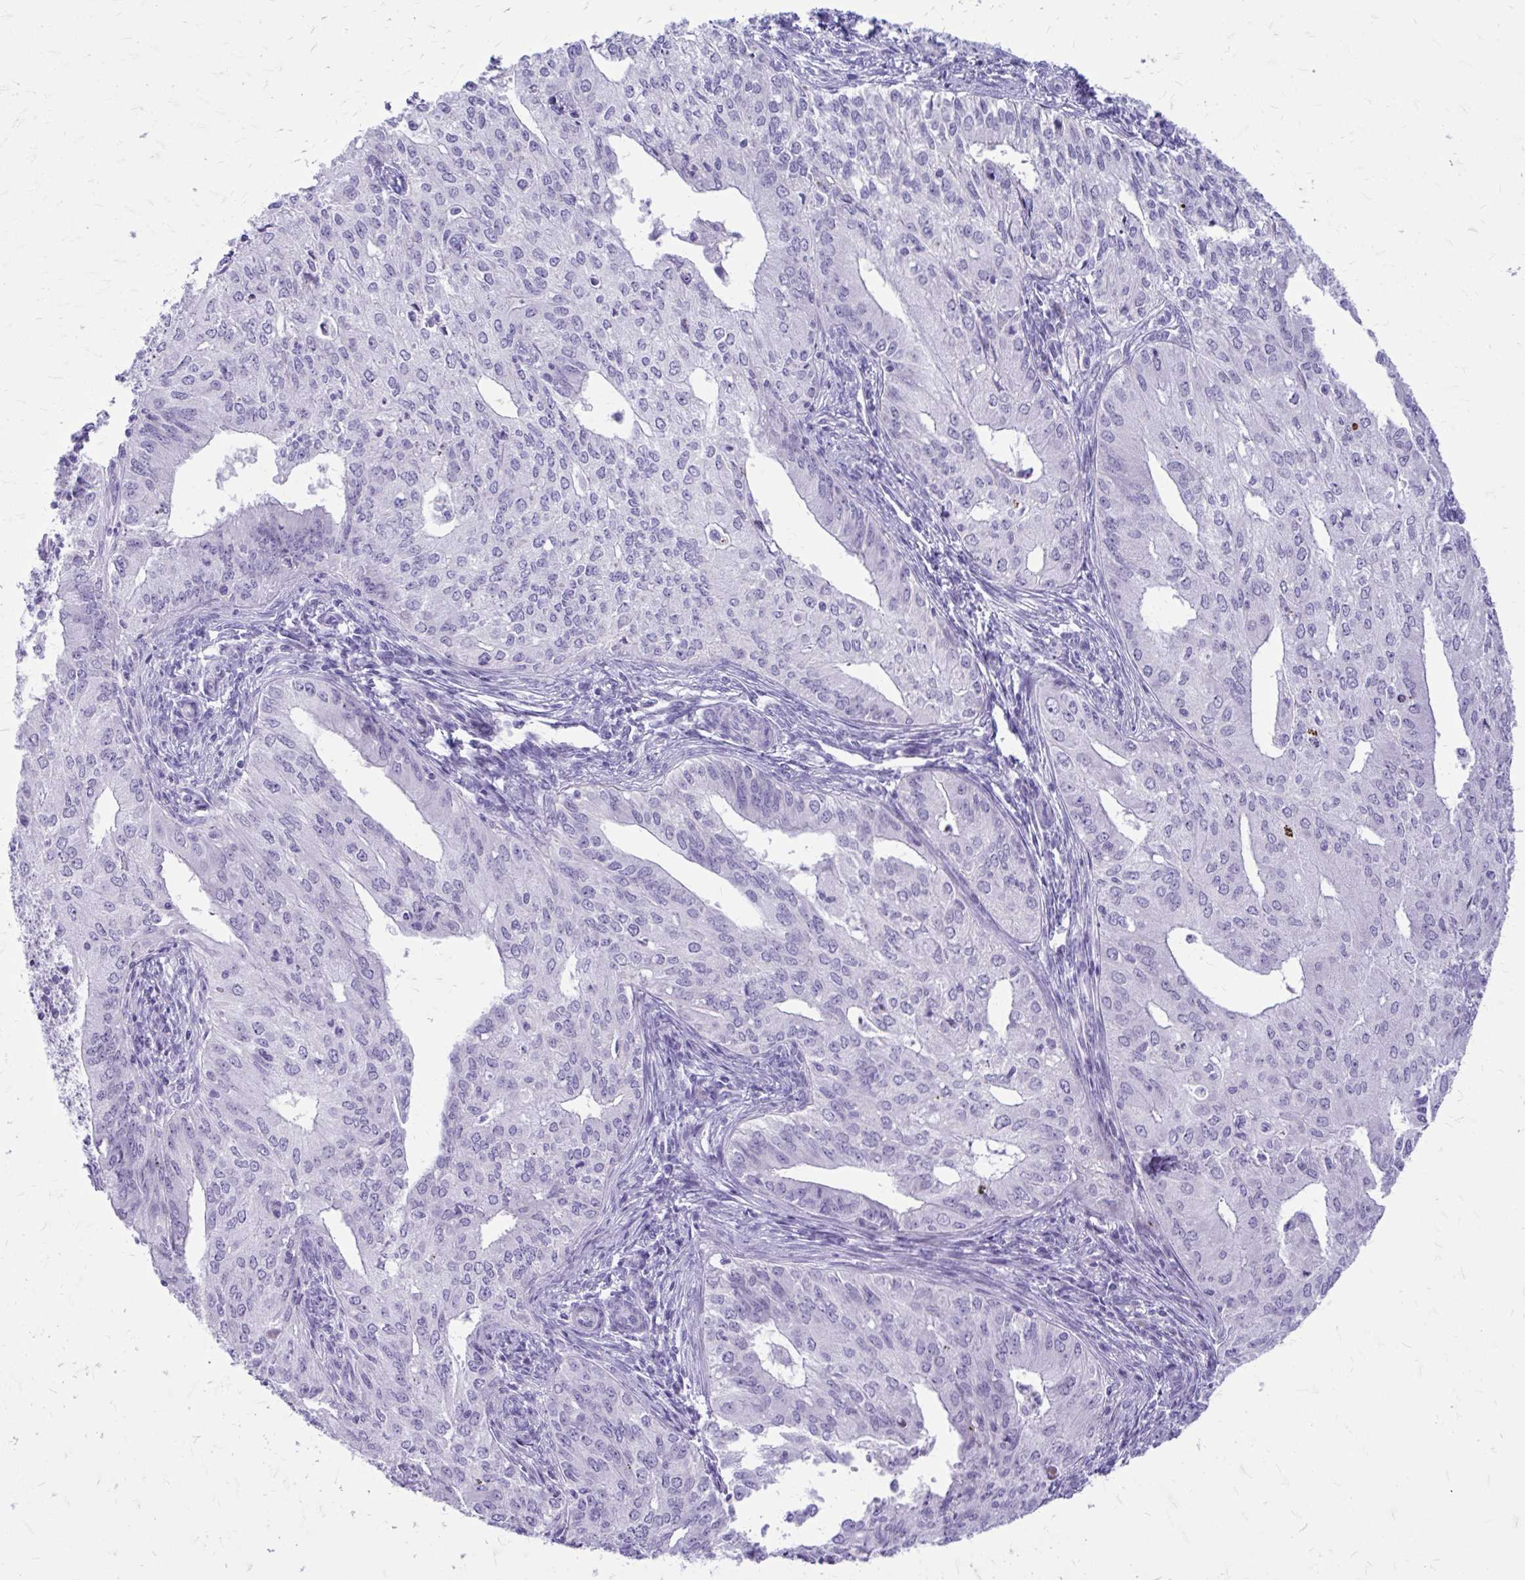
{"staining": {"intensity": "negative", "quantity": "none", "location": "none"}, "tissue": "endometrial cancer", "cell_type": "Tumor cells", "image_type": "cancer", "snomed": [{"axis": "morphology", "description": "Adenocarcinoma, NOS"}, {"axis": "topography", "description": "Endometrium"}], "caption": "Immunohistochemistry (IHC) photomicrograph of neoplastic tissue: endometrial cancer stained with DAB demonstrates no significant protein staining in tumor cells.", "gene": "LCN15", "patient": {"sex": "female", "age": 50}}